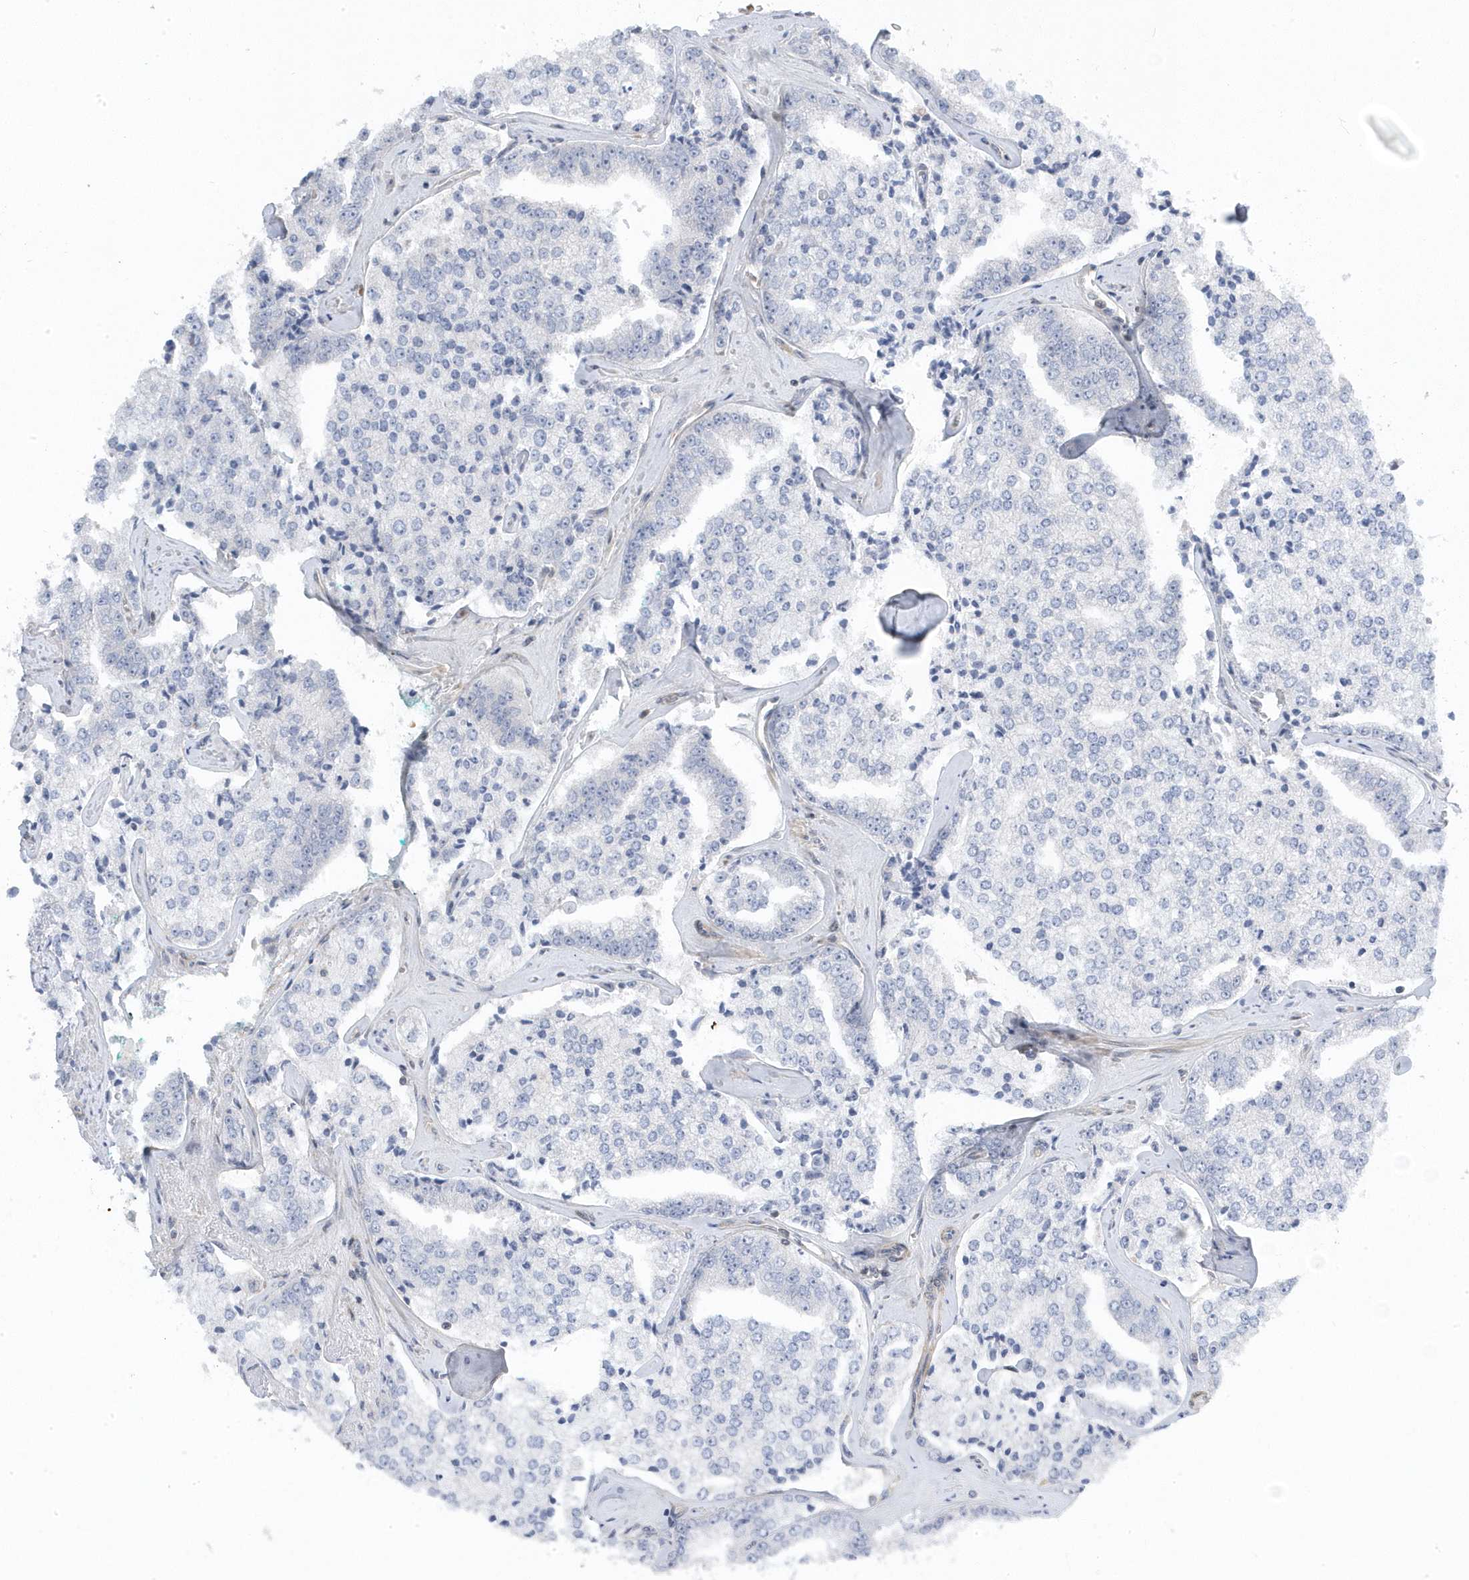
{"staining": {"intensity": "negative", "quantity": "none", "location": "none"}, "tissue": "prostate cancer", "cell_type": "Tumor cells", "image_type": "cancer", "snomed": [{"axis": "morphology", "description": "Adenocarcinoma, High grade"}, {"axis": "topography", "description": "Prostate"}], "caption": "Tumor cells are negative for brown protein staining in prostate cancer (high-grade adenocarcinoma).", "gene": "MAP7D3", "patient": {"sex": "male", "age": 71}}